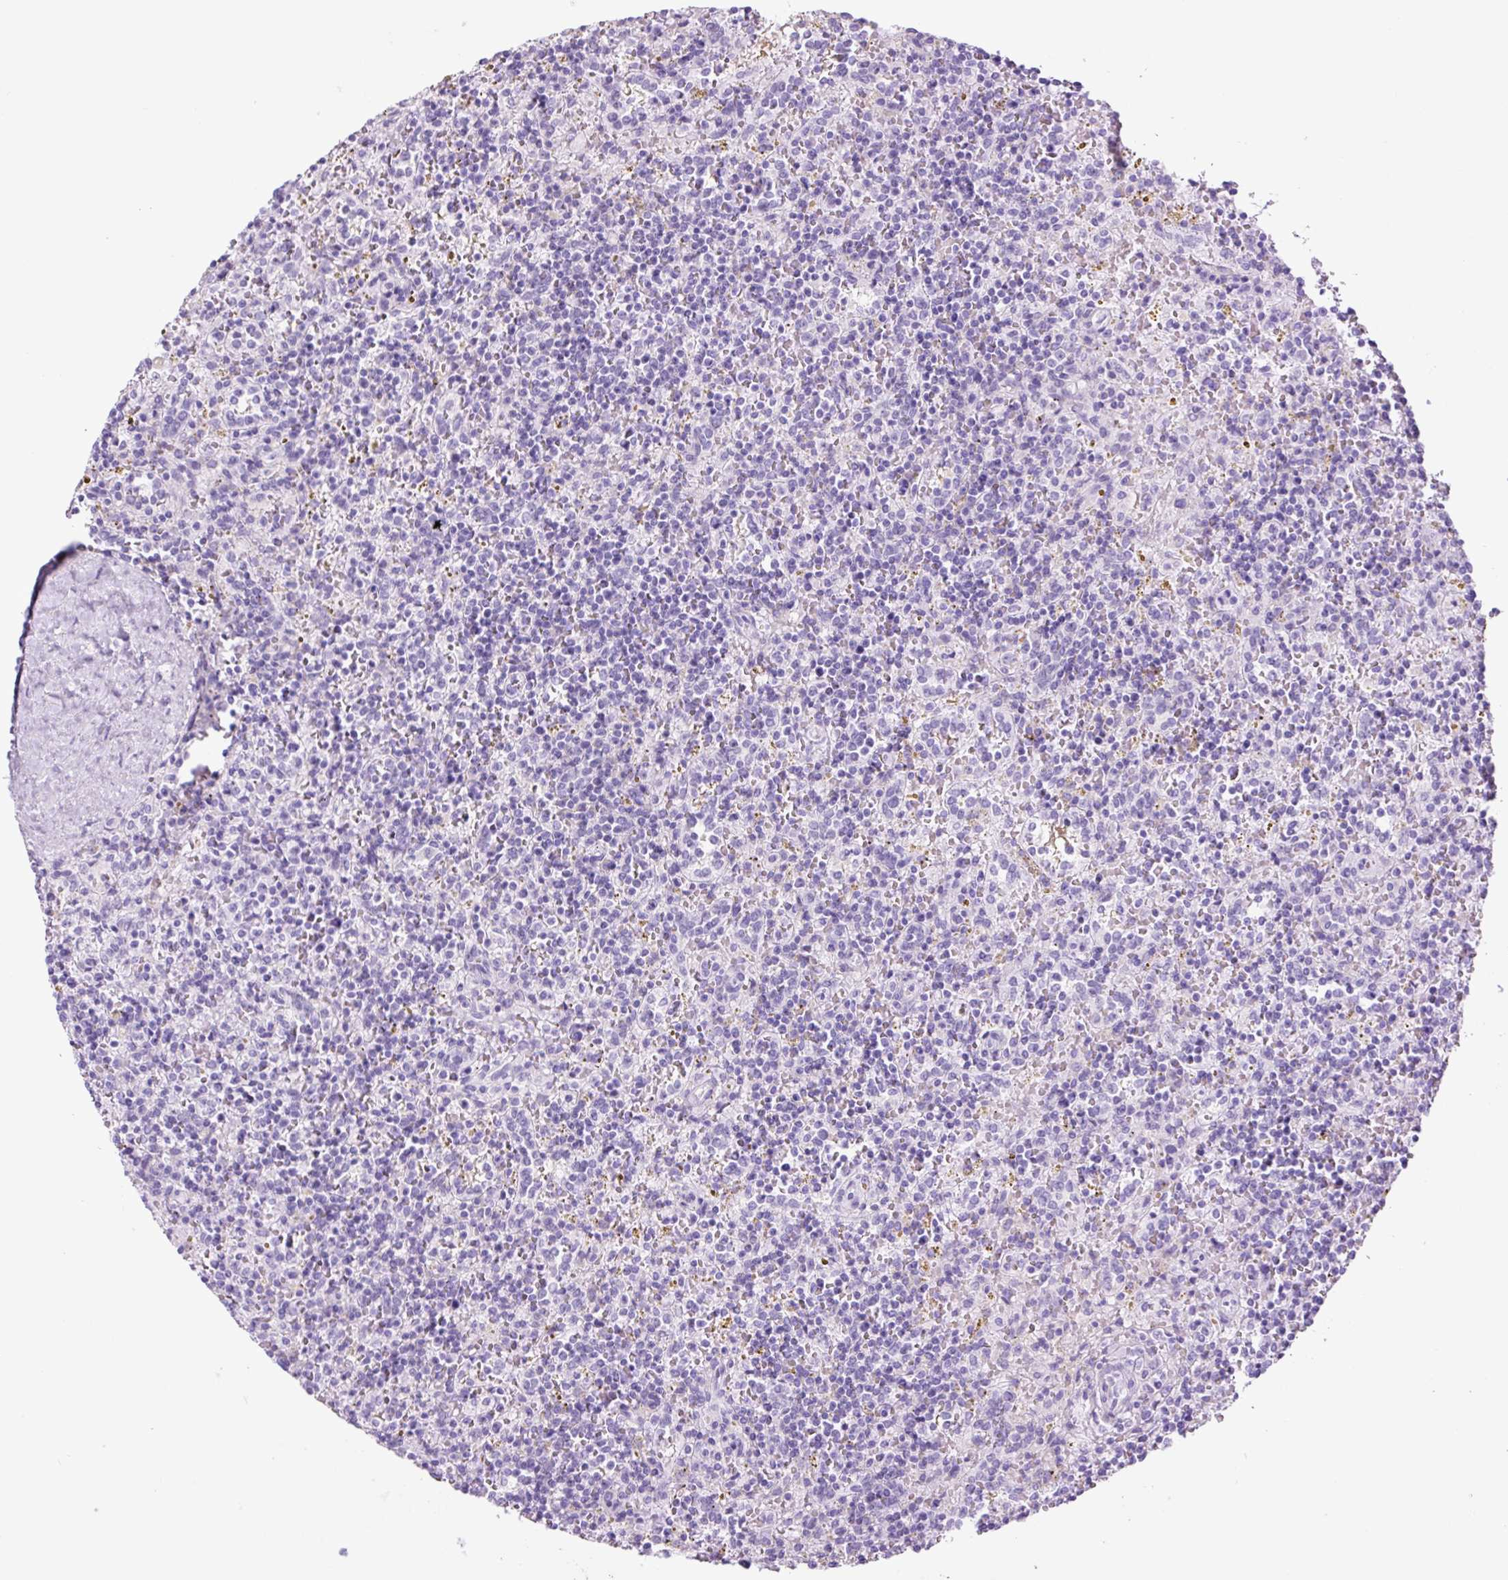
{"staining": {"intensity": "negative", "quantity": "none", "location": "none"}, "tissue": "lymphoma", "cell_type": "Tumor cells", "image_type": "cancer", "snomed": [{"axis": "morphology", "description": "Malignant lymphoma, non-Hodgkin's type, Low grade"}, {"axis": "topography", "description": "Spleen"}], "caption": "The histopathology image reveals no significant expression in tumor cells of lymphoma.", "gene": "TFF2", "patient": {"sex": "male", "age": 67}}